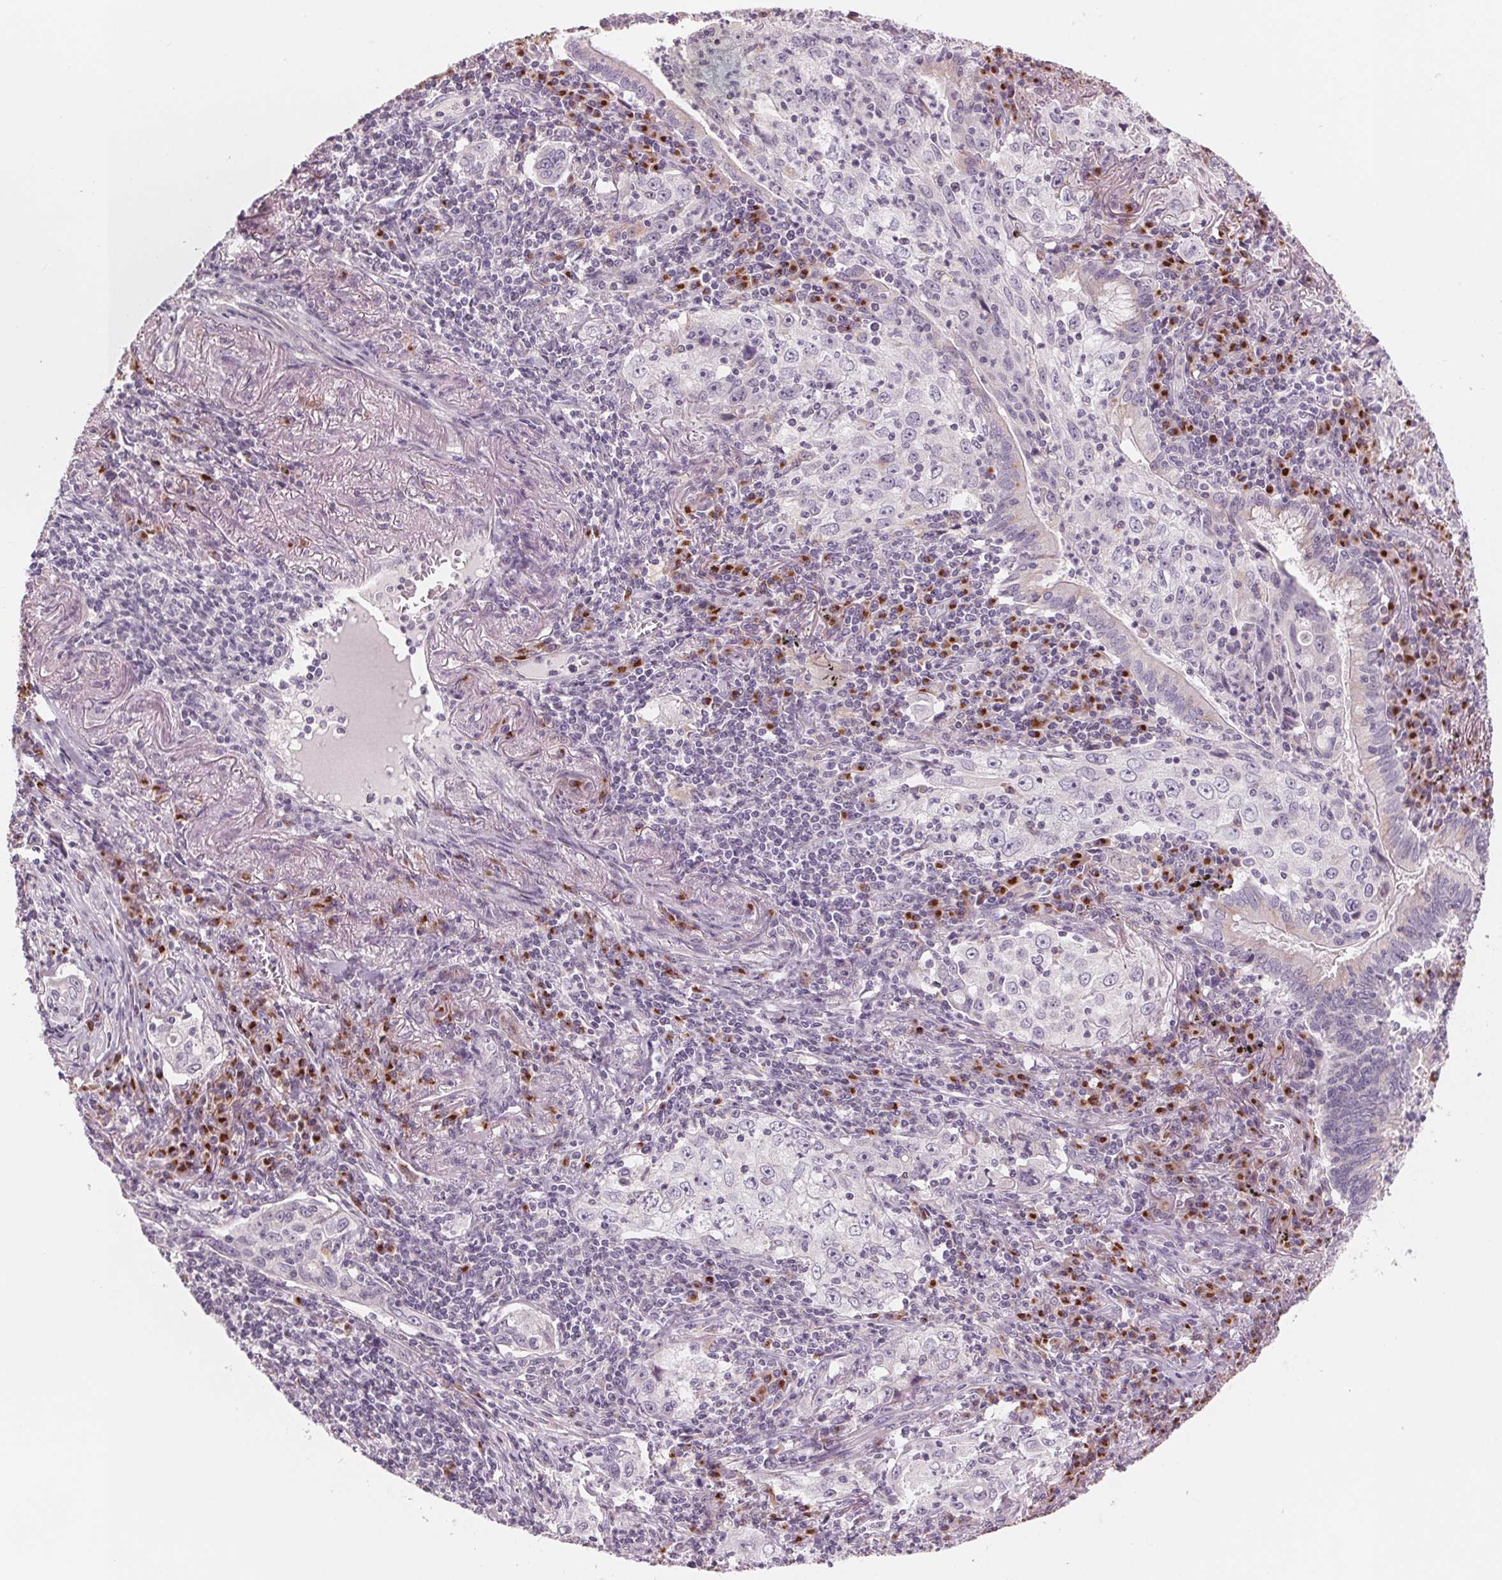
{"staining": {"intensity": "negative", "quantity": "none", "location": "none"}, "tissue": "lung cancer", "cell_type": "Tumor cells", "image_type": "cancer", "snomed": [{"axis": "morphology", "description": "Squamous cell carcinoma, NOS"}, {"axis": "topography", "description": "Lung"}], "caption": "Squamous cell carcinoma (lung) was stained to show a protein in brown. There is no significant staining in tumor cells.", "gene": "IL9R", "patient": {"sex": "male", "age": 71}}